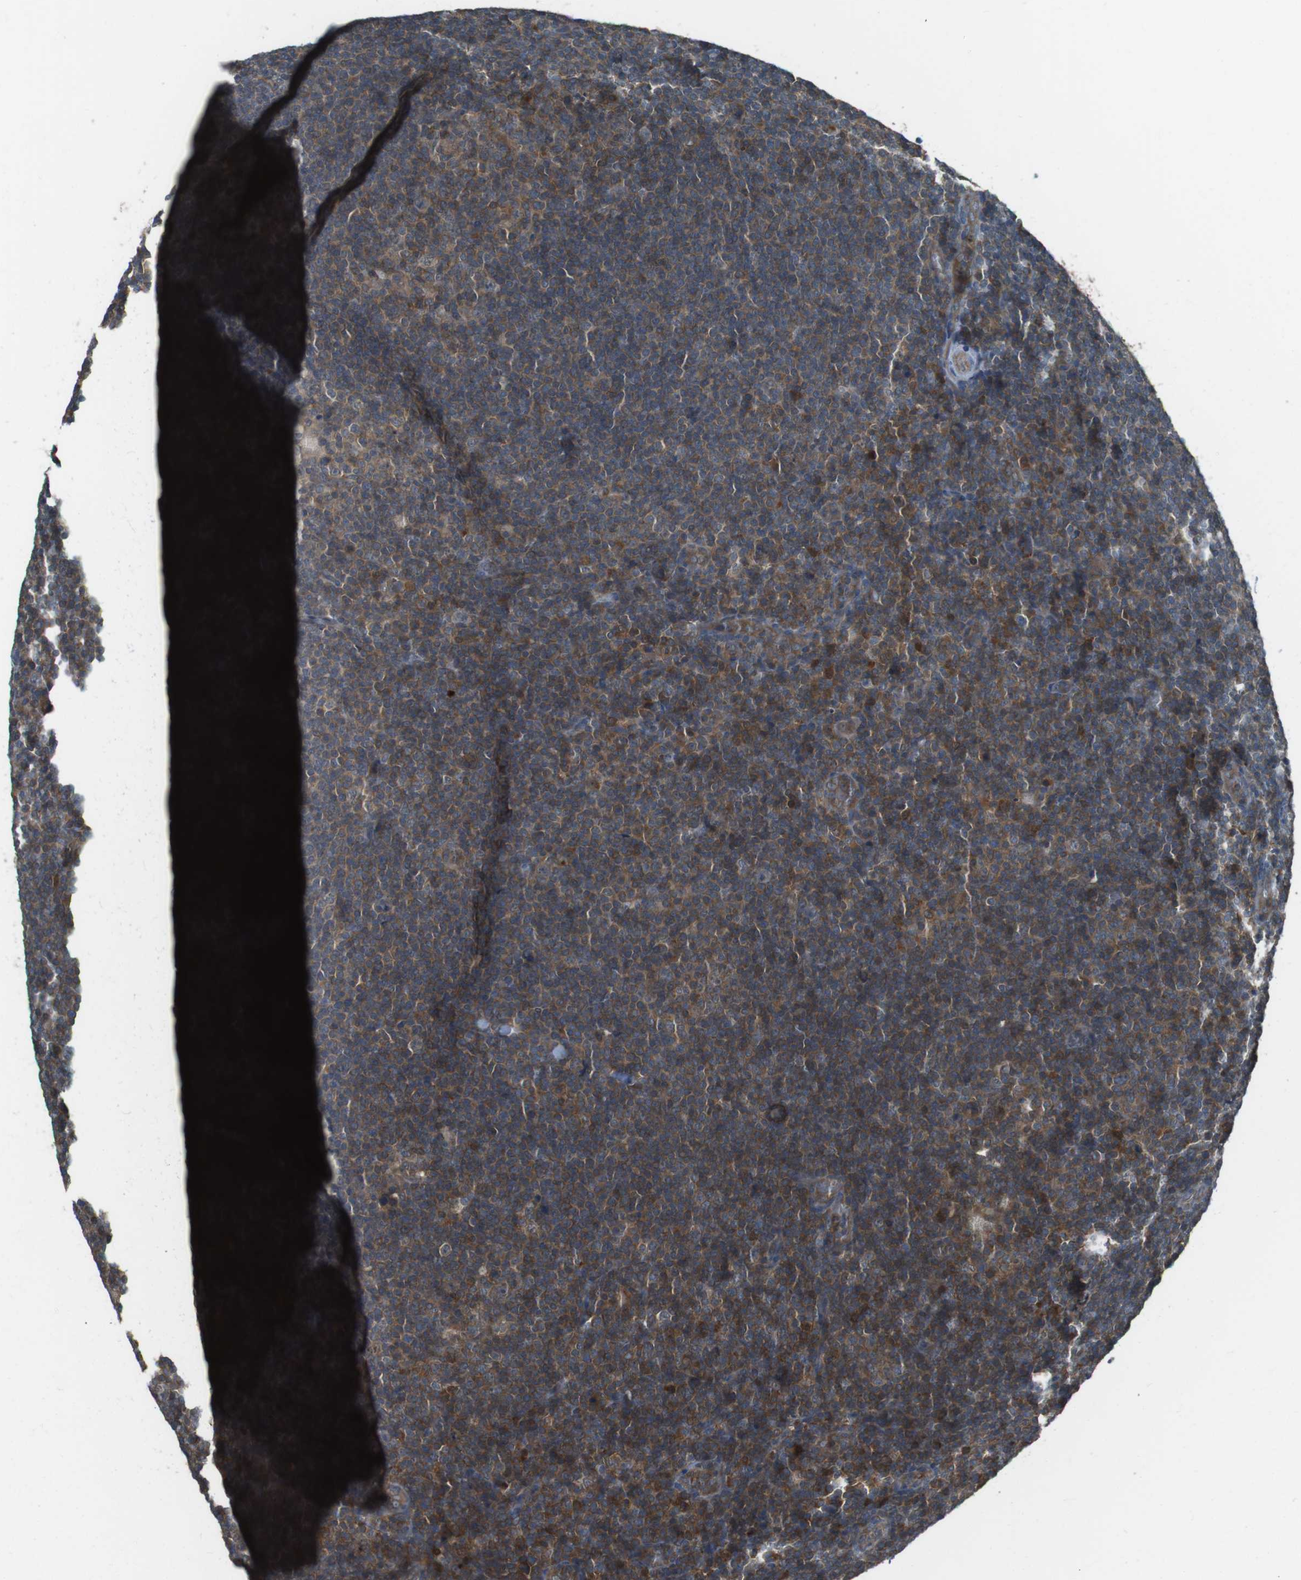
{"staining": {"intensity": "weak", "quantity": ">75%", "location": "cytoplasmic/membranous"}, "tissue": "lymphoma", "cell_type": "Tumor cells", "image_type": "cancer", "snomed": [{"axis": "morphology", "description": "Hodgkin's disease, NOS"}, {"axis": "topography", "description": "Lymph node"}], "caption": "There is low levels of weak cytoplasmic/membranous expression in tumor cells of Hodgkin's disease, as demonstrated by immunohistochemical staining (brown color).", "gene": "LRRC3B", "patient": {"sex": "female", "age": 57}}